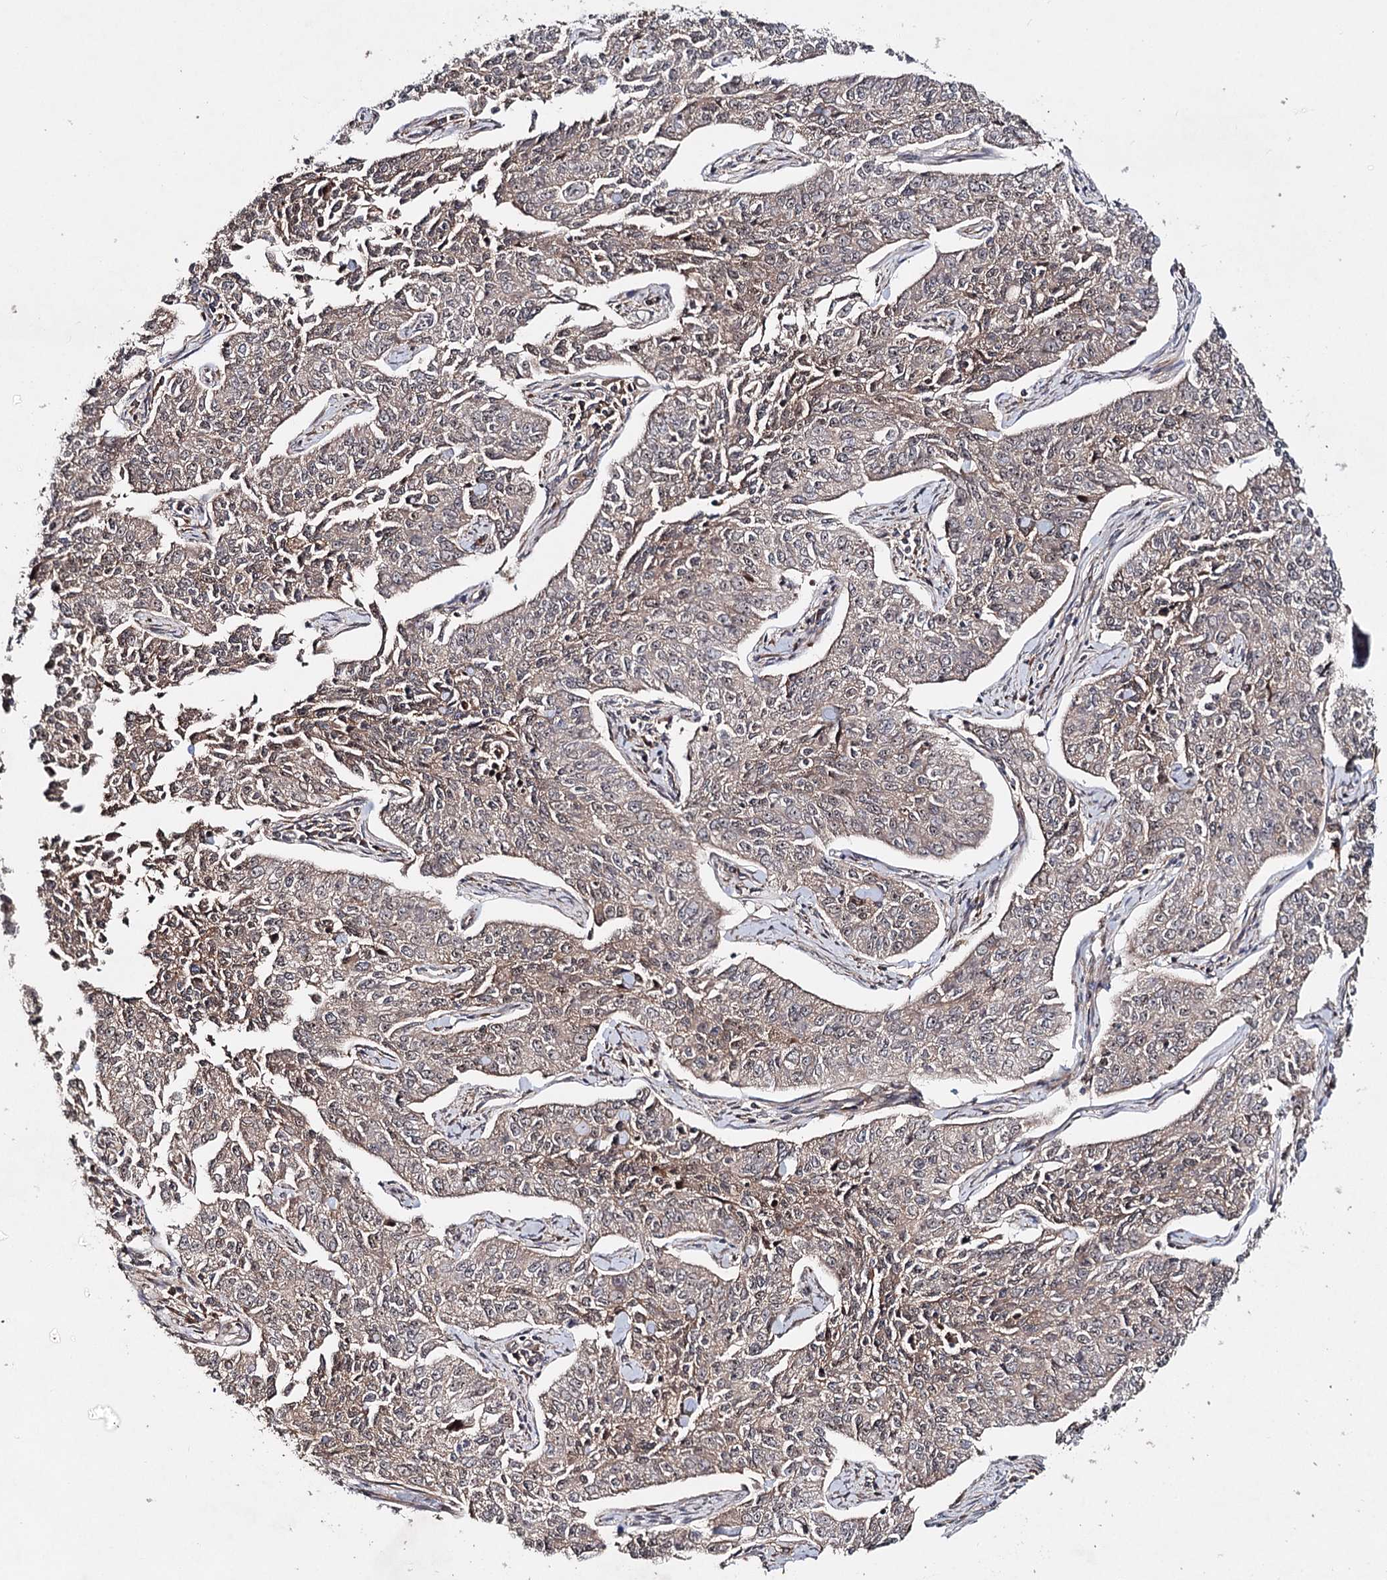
{"staining": {"intensity": "weak", "quantity": ">75%", "location": "cytoplasmic/membranous"}, "tissue": "cervical cancer", "cell_type": "Tumor cells", "image_type": "cancer", "snomed": [{"axis": "morphology", "description": "Squamous cell carcinoma, NOS"}, {"axis": "topography", "description": "Cervix"}], "caption": "The immunohistochemical stain shows weak cytoplasmic/membranous positivity in tumor cells of cervical squamous cell carcinoma tissue.", "gene": "MINDY3", "patient": {"sex": "female", "age": 35}}